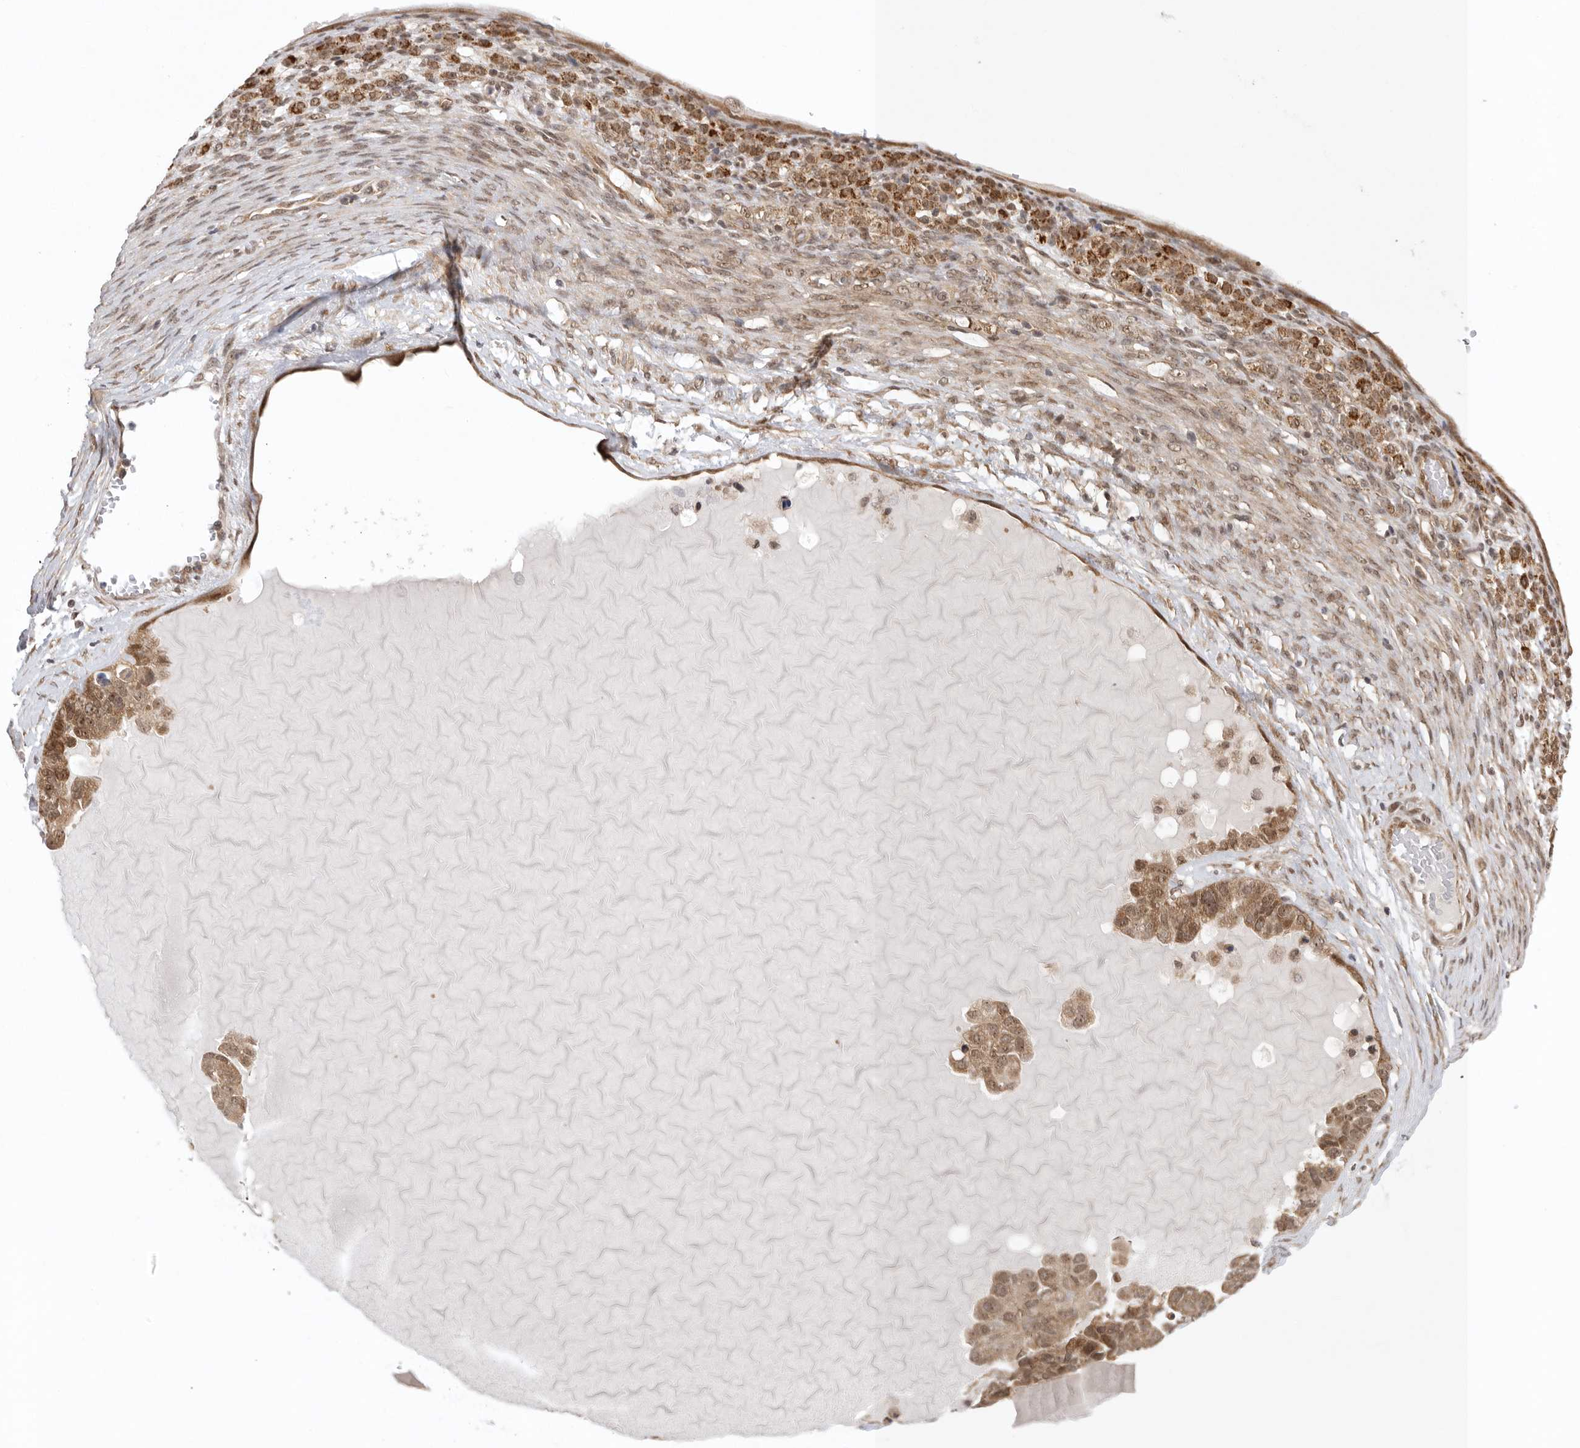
{"staining": {"intensity": "moderate", "quantity": ">75%", "location": "cytoplasmic/membranous,nuclear"}, "tissue": "ovarian cancer", "cell_type": "Tumor cells", "image_type": "cancer", "snomed": [{"axis": "morphology", "description": "Cystadenocarcinoma, serous, NOS"}, {"axis": "topography", "description": "Ovary"}], "caption": "IHC micrograph of neoplastic tissue: human ovarian cancer stained using IHC exhibits medium levels of moderate protein expression localized specifically in the cytoplasmic/membranous and nuclear of tumor cells, appearing as a cytoplasmic/membranous and nuclear brown color.", "gene": "VPS50", "patient": {"sex": "female", "age": 44}}